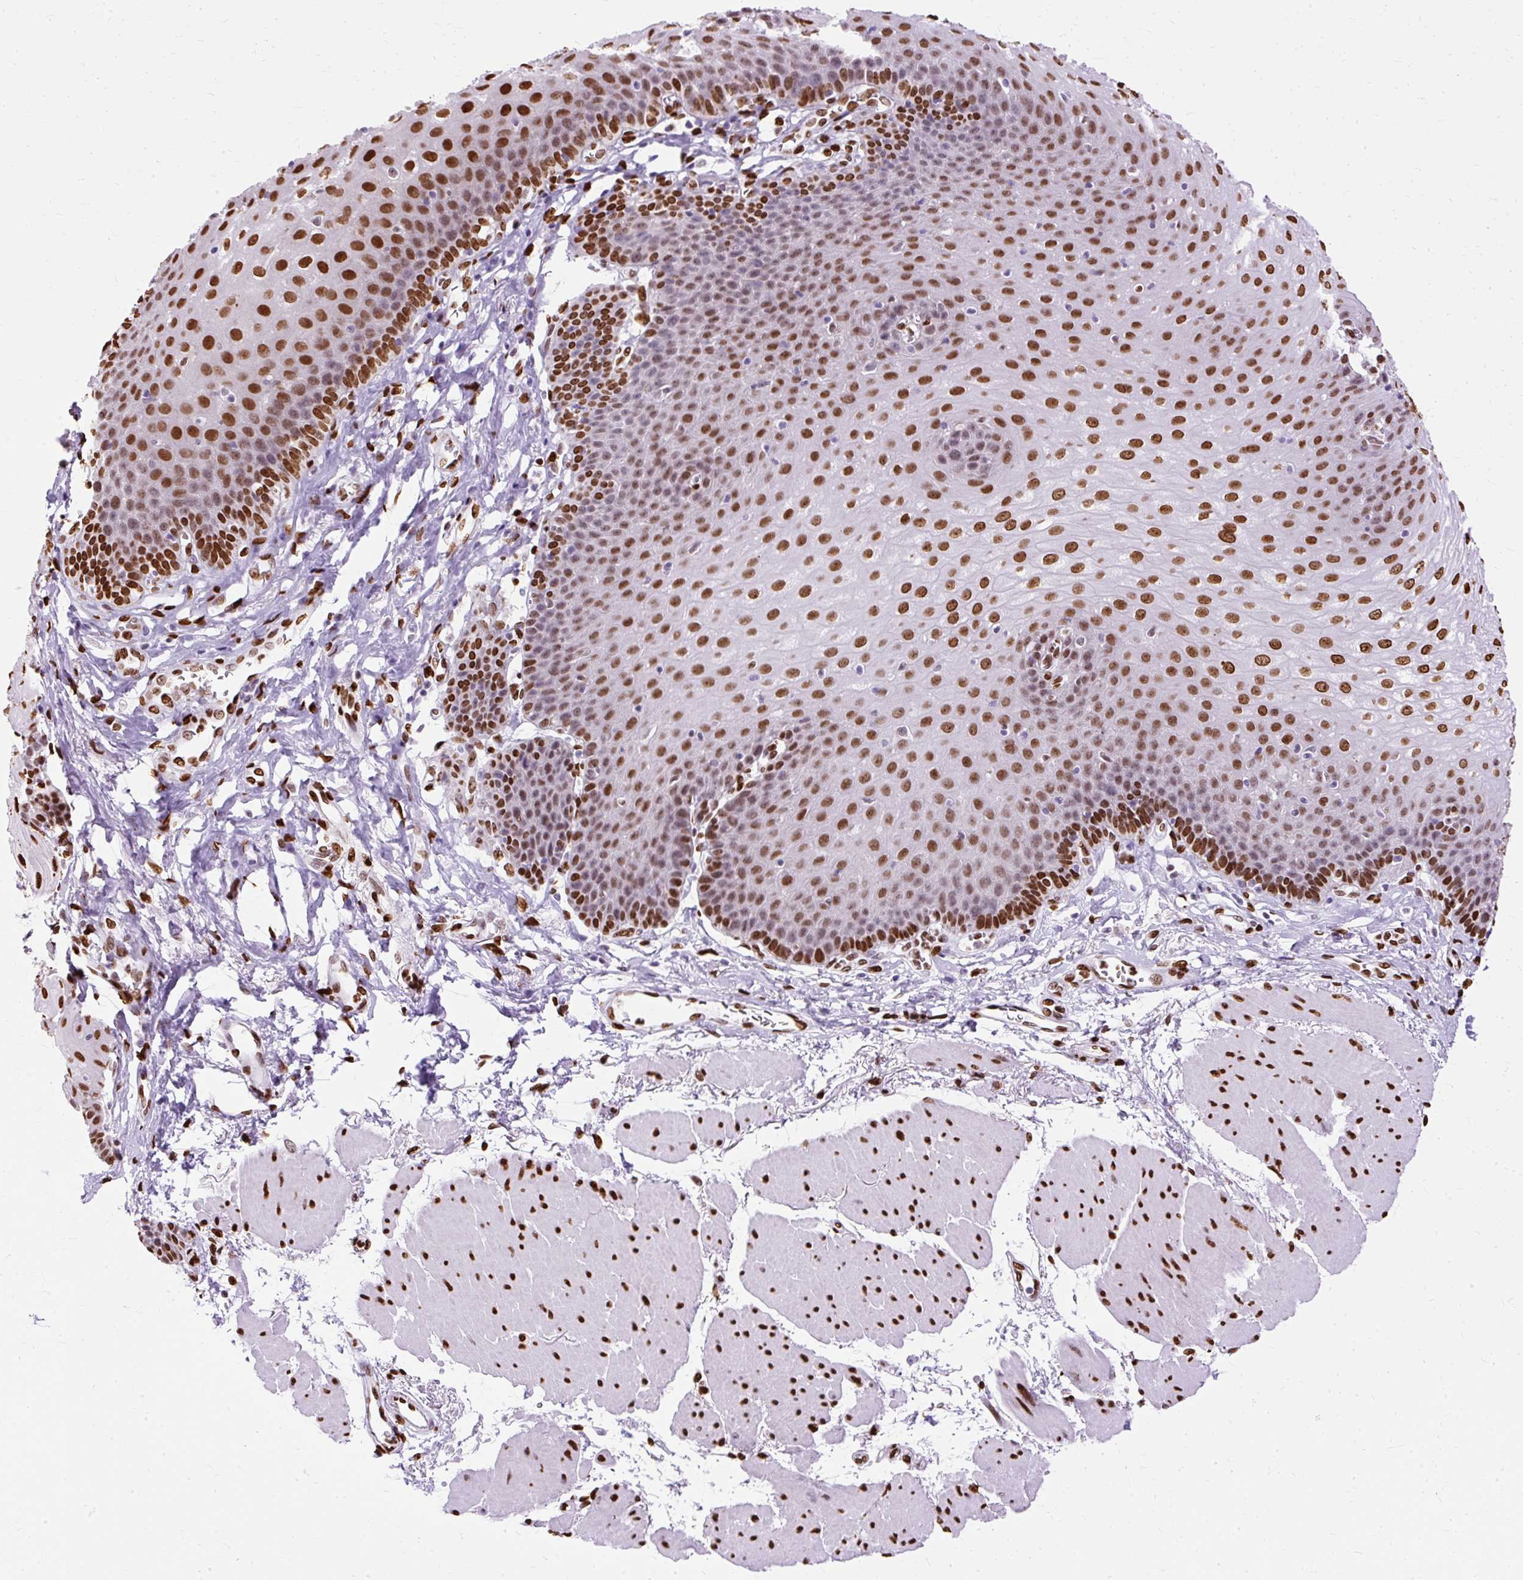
{"staining": {"intensity": "strong", "quantity": ">75%", "location": "nuclear"}, "tissue": "esophagus", "cell_type": "Squamous epithelial cells", "image_type": "normal", "snomed": [{"axis": "morphology", "description": "Normal tissue, NOS"}, {"axis": "topography", "description": "Esophagus"}], "caption": "Immunohistochemical staining of normal human esophagus exhibits high levels of strong nuclear expression in approximately >75% of squamous epithelial cells.", "gene": "TMEM184C", "patient": {"sex": "female", "age": 81}}